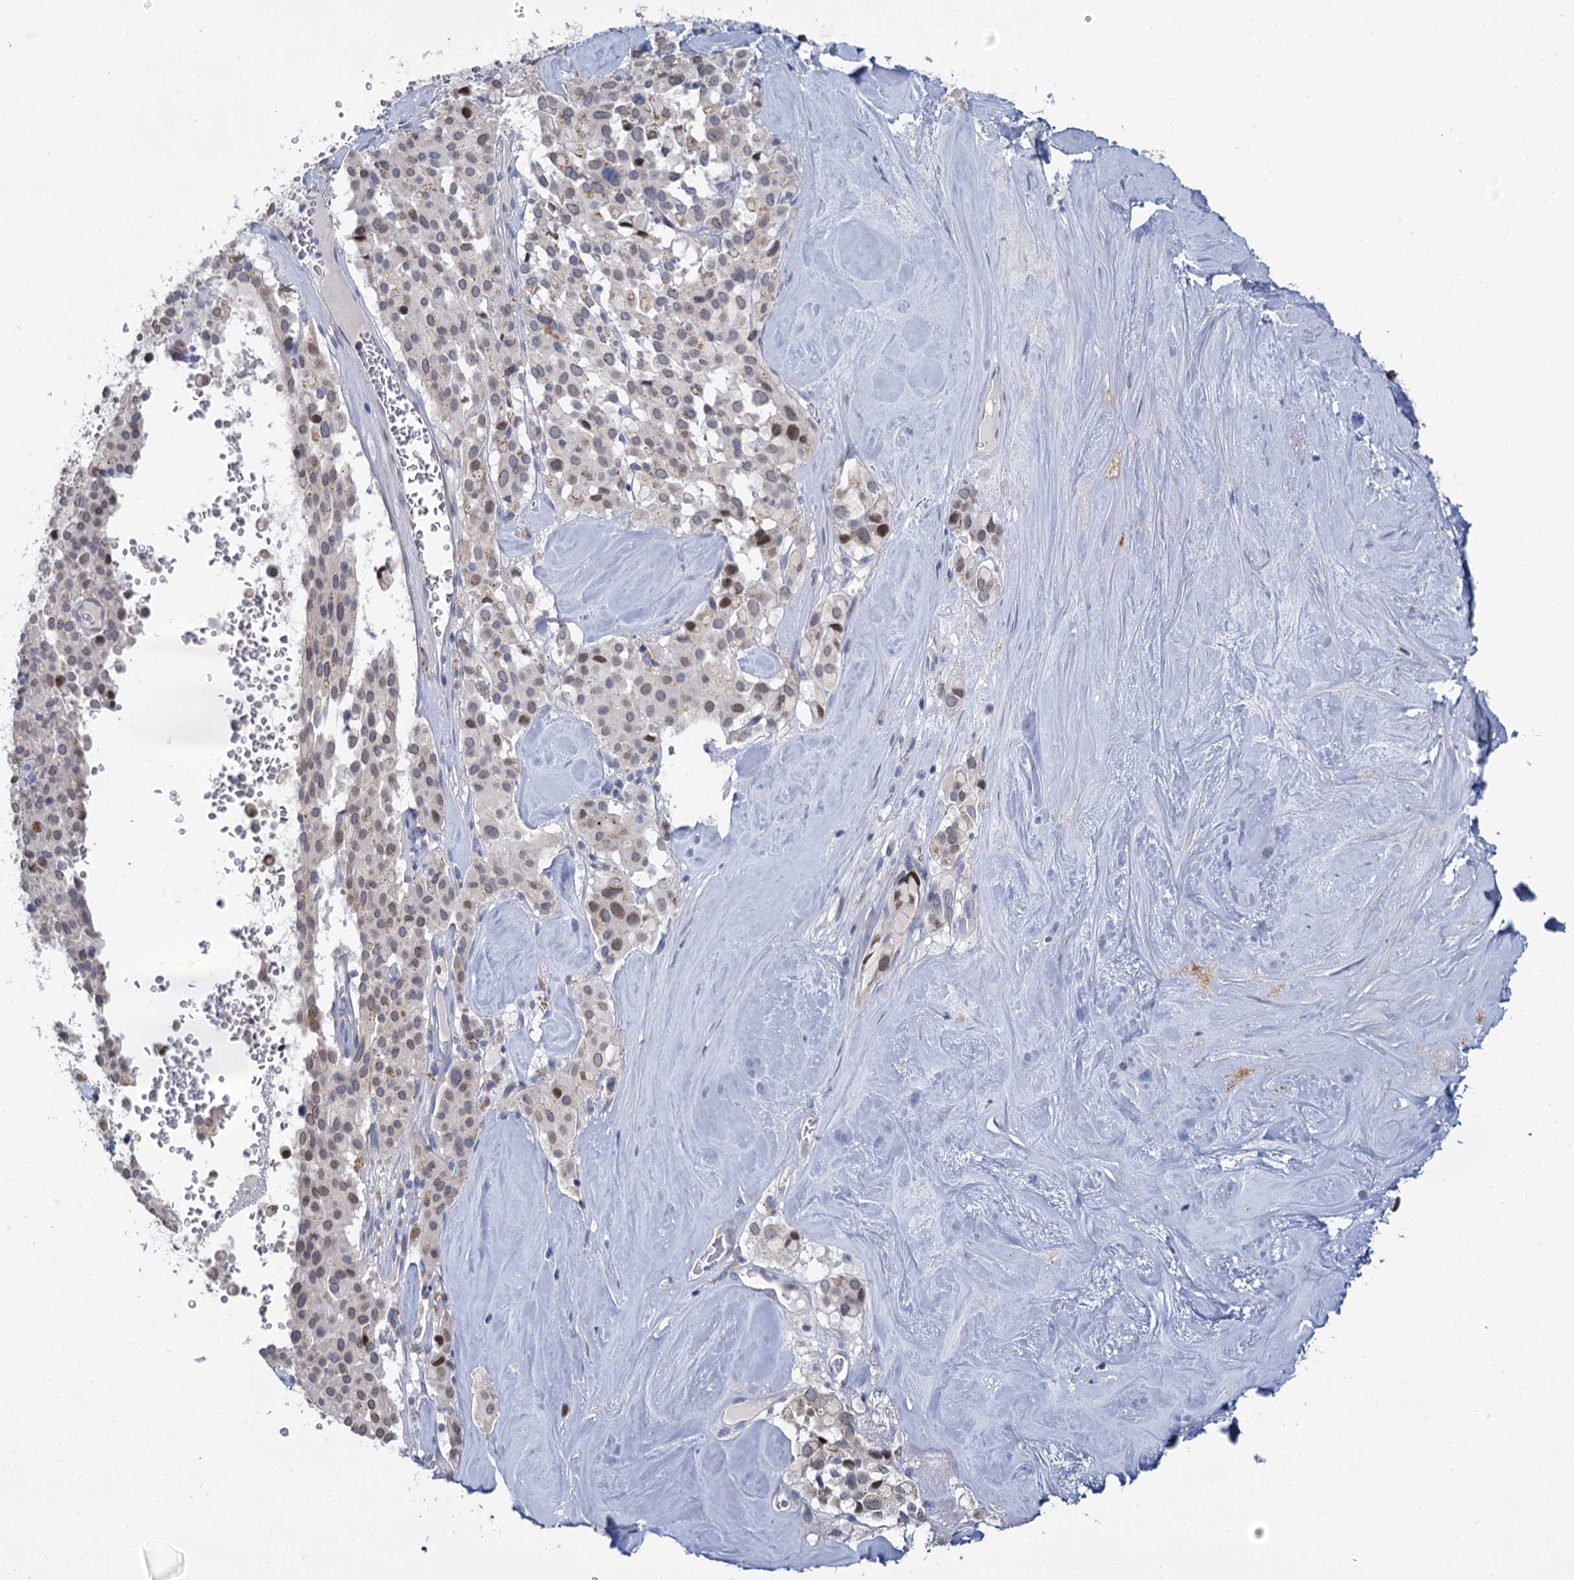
{"staining": {"intensity": "moderate", "quantity": "25%-75%", "location": "nuclear"}, "tissue": "pancreatic cancer", "cell_type": "Tumor cells", "image_type": "cancer", "snomed": [{"axis": "morphology", "description": "Adenocarcinoma, NOS"}, {"axis": "topography", "description": "Pancreas"}], "caption": "DAB immunohistochemical staining of adenocarcinoma (pancreatic) exhibits moderate nuclear protein expression in approximately 25%-75% of tumor cells. (Stains: DAB in brown, nuclei in blue, Microscopy: brightfield microscopy at high magnification).", "gene": "ACRBP", "patient": {"sex": "male", "age": 65}}